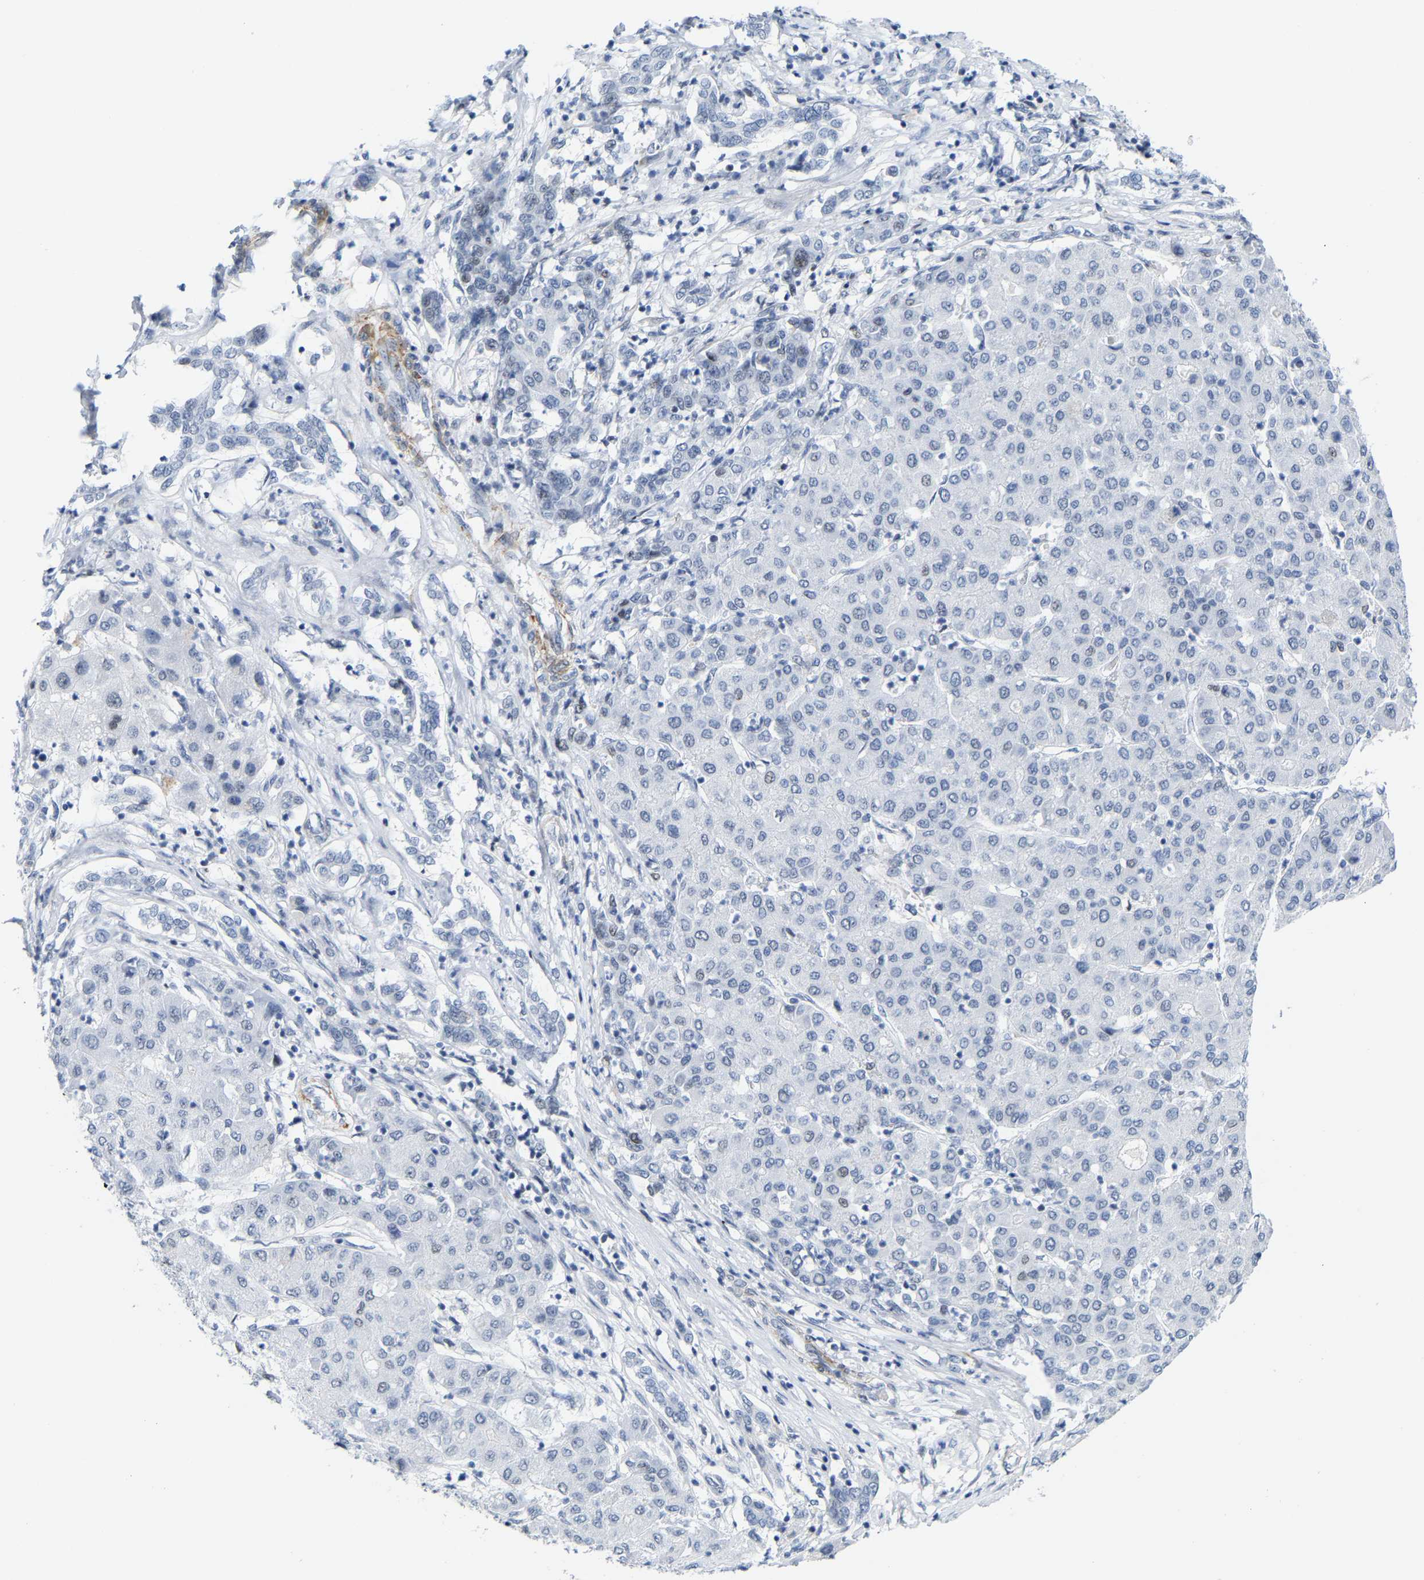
{"staining": {"intensity": "negative", "quantity": "none", "location": "none"}, "tissue": "liver cancer", "cell_type": "Tumor cells", "image_type": "cancer", "snomed": [{"axis": "morphology", "description": "Carcinoma, Hepatocellular, NOS"}, {"axis": "topography", "description": "Liver"}], "caption": "This is an IHC histopathology image of human liver cancer (hepatocellular carcinoma). There is no positivity in tumor cells.", "gene": "FAM180A", "patient": {"sex": "male", "age": 65}}